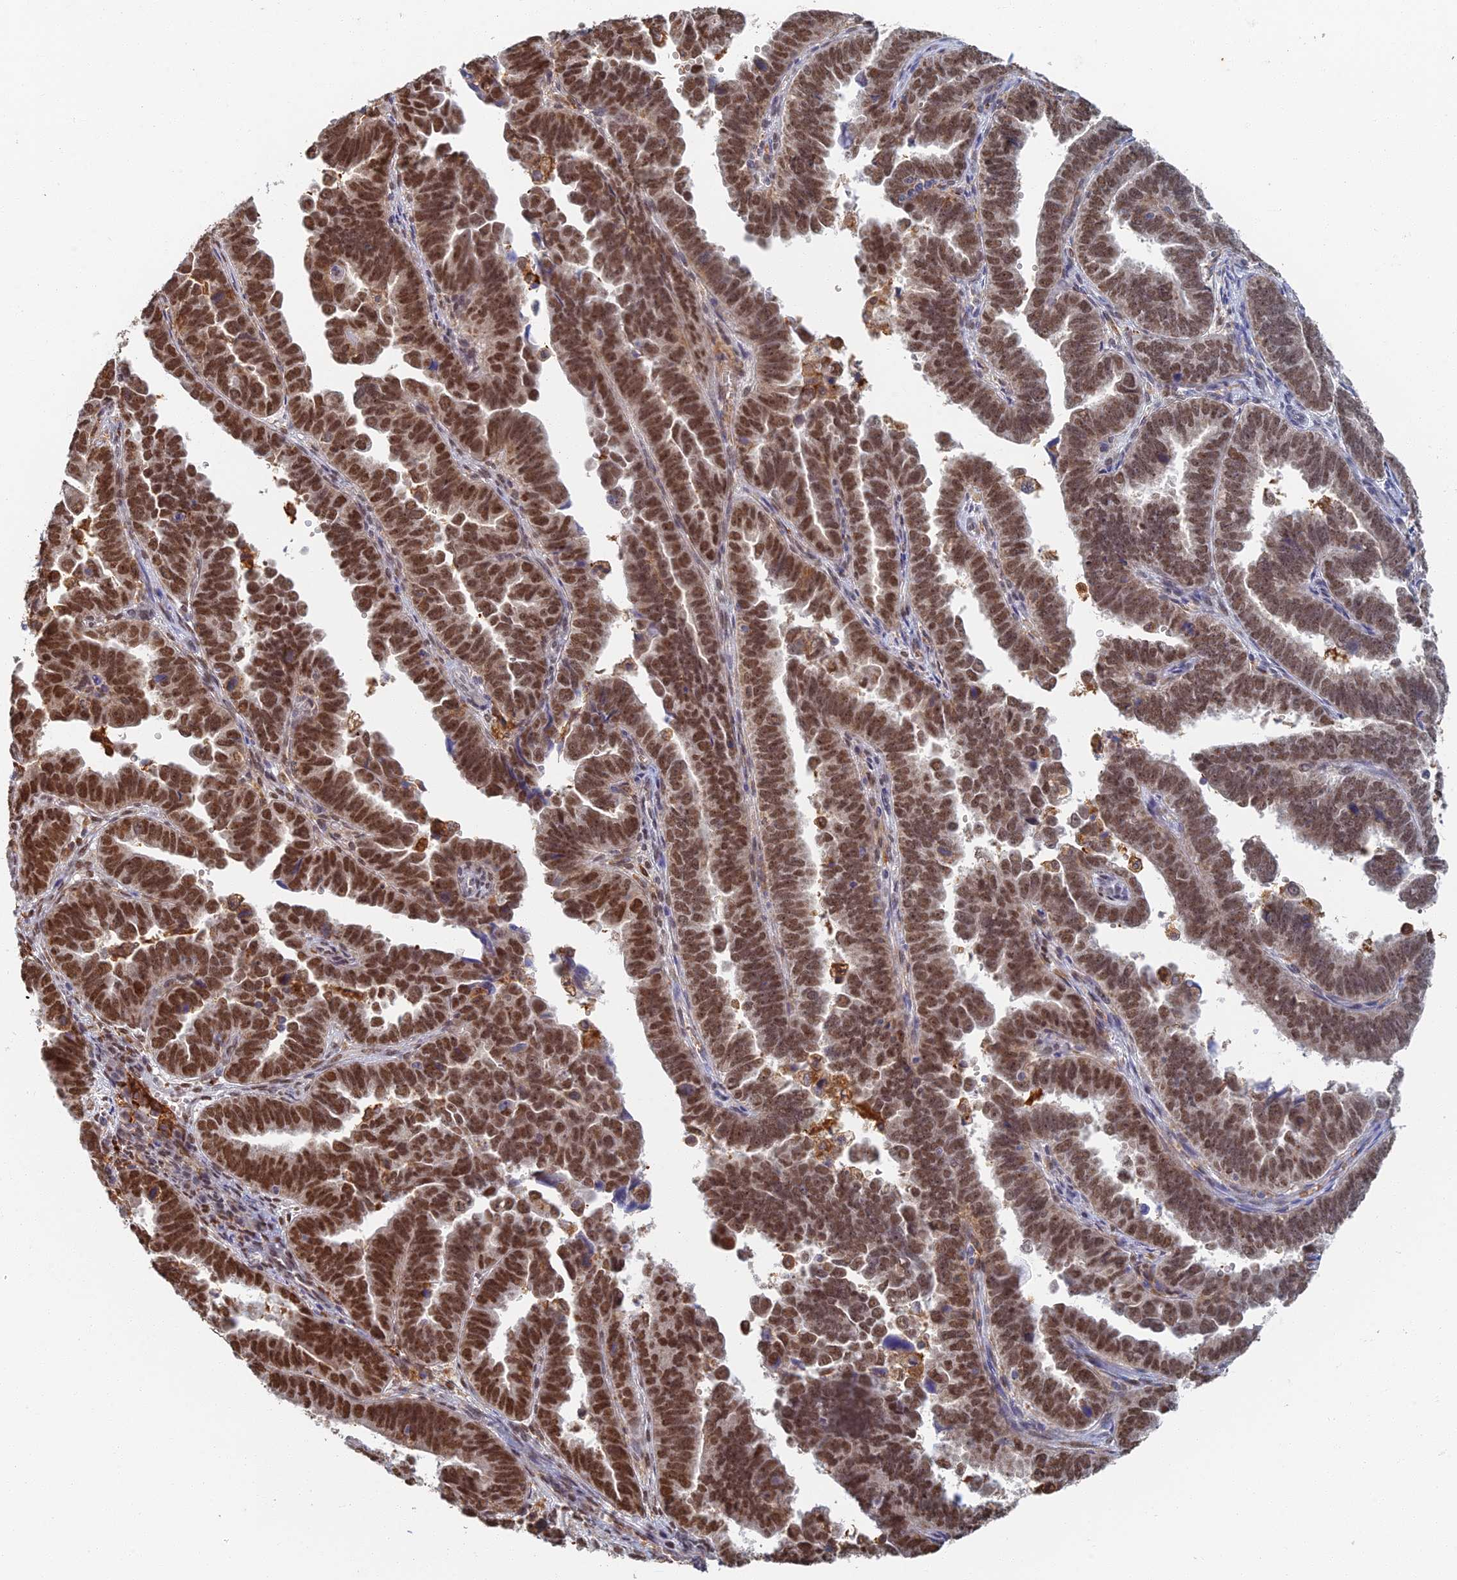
{"staining": {"intensity": "strong", "quantity": ">75%", "location": "nuclear"}, "tissue": "endometrial cancer", "cell_type": "Tumor cells", "image_type": "cancer", "snomed": [{"axis": "morphology", "description": "Adenocarcinoma, NOS"}, {"axis": "topography", "description": "Endometrium"}], "caption": "Adenocarcinoma (endometrial) stained for a protein (brown) exhibits strong nuclear positive expression in about >75% of tumor cells.", "gene": "GPATCH1", "patient": {"sex": "female", "age": 75}}